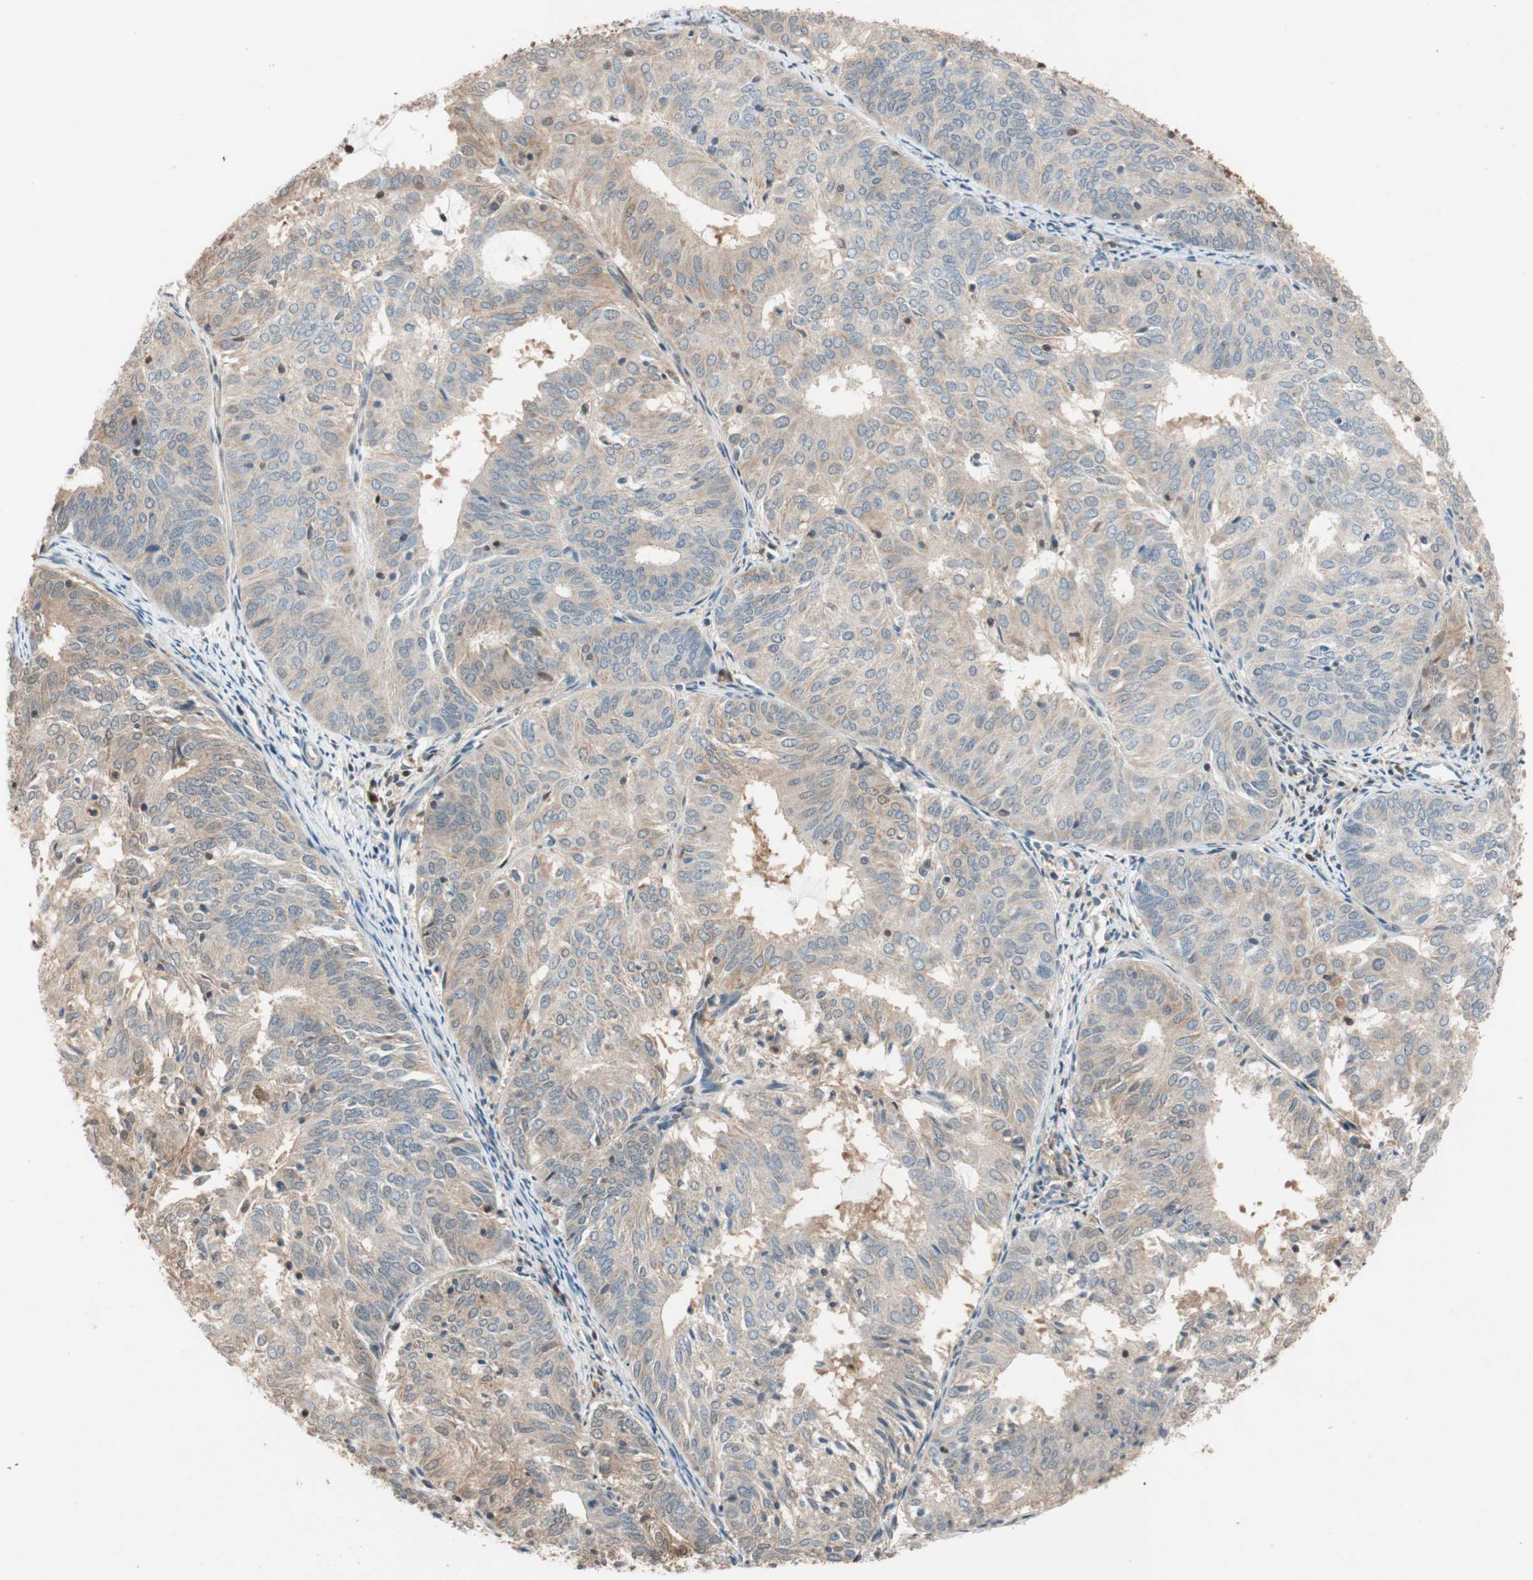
{"staining": {"intensity": "weak", "quantity": ">75%", "location": "cytoplasmic/membranous"}, "tissue": "endometrial cancer", "cell_type": "Tumor cells", "image_type": "cancer", "snomed": [{"axis": "morphology", "description": "Adenocarcinoma, NOS"}, {"axis": "topography", "description": "Uterus"}], "caption": "This is an image of immunohistochemistry (IHC) staining of endometrial adenocarcinoma, which shows weak expression in the cytoplasmic/membranous of tumor cells.", "gene": "SERPINB5", "patient": {"sex": "female", "age": 60}}